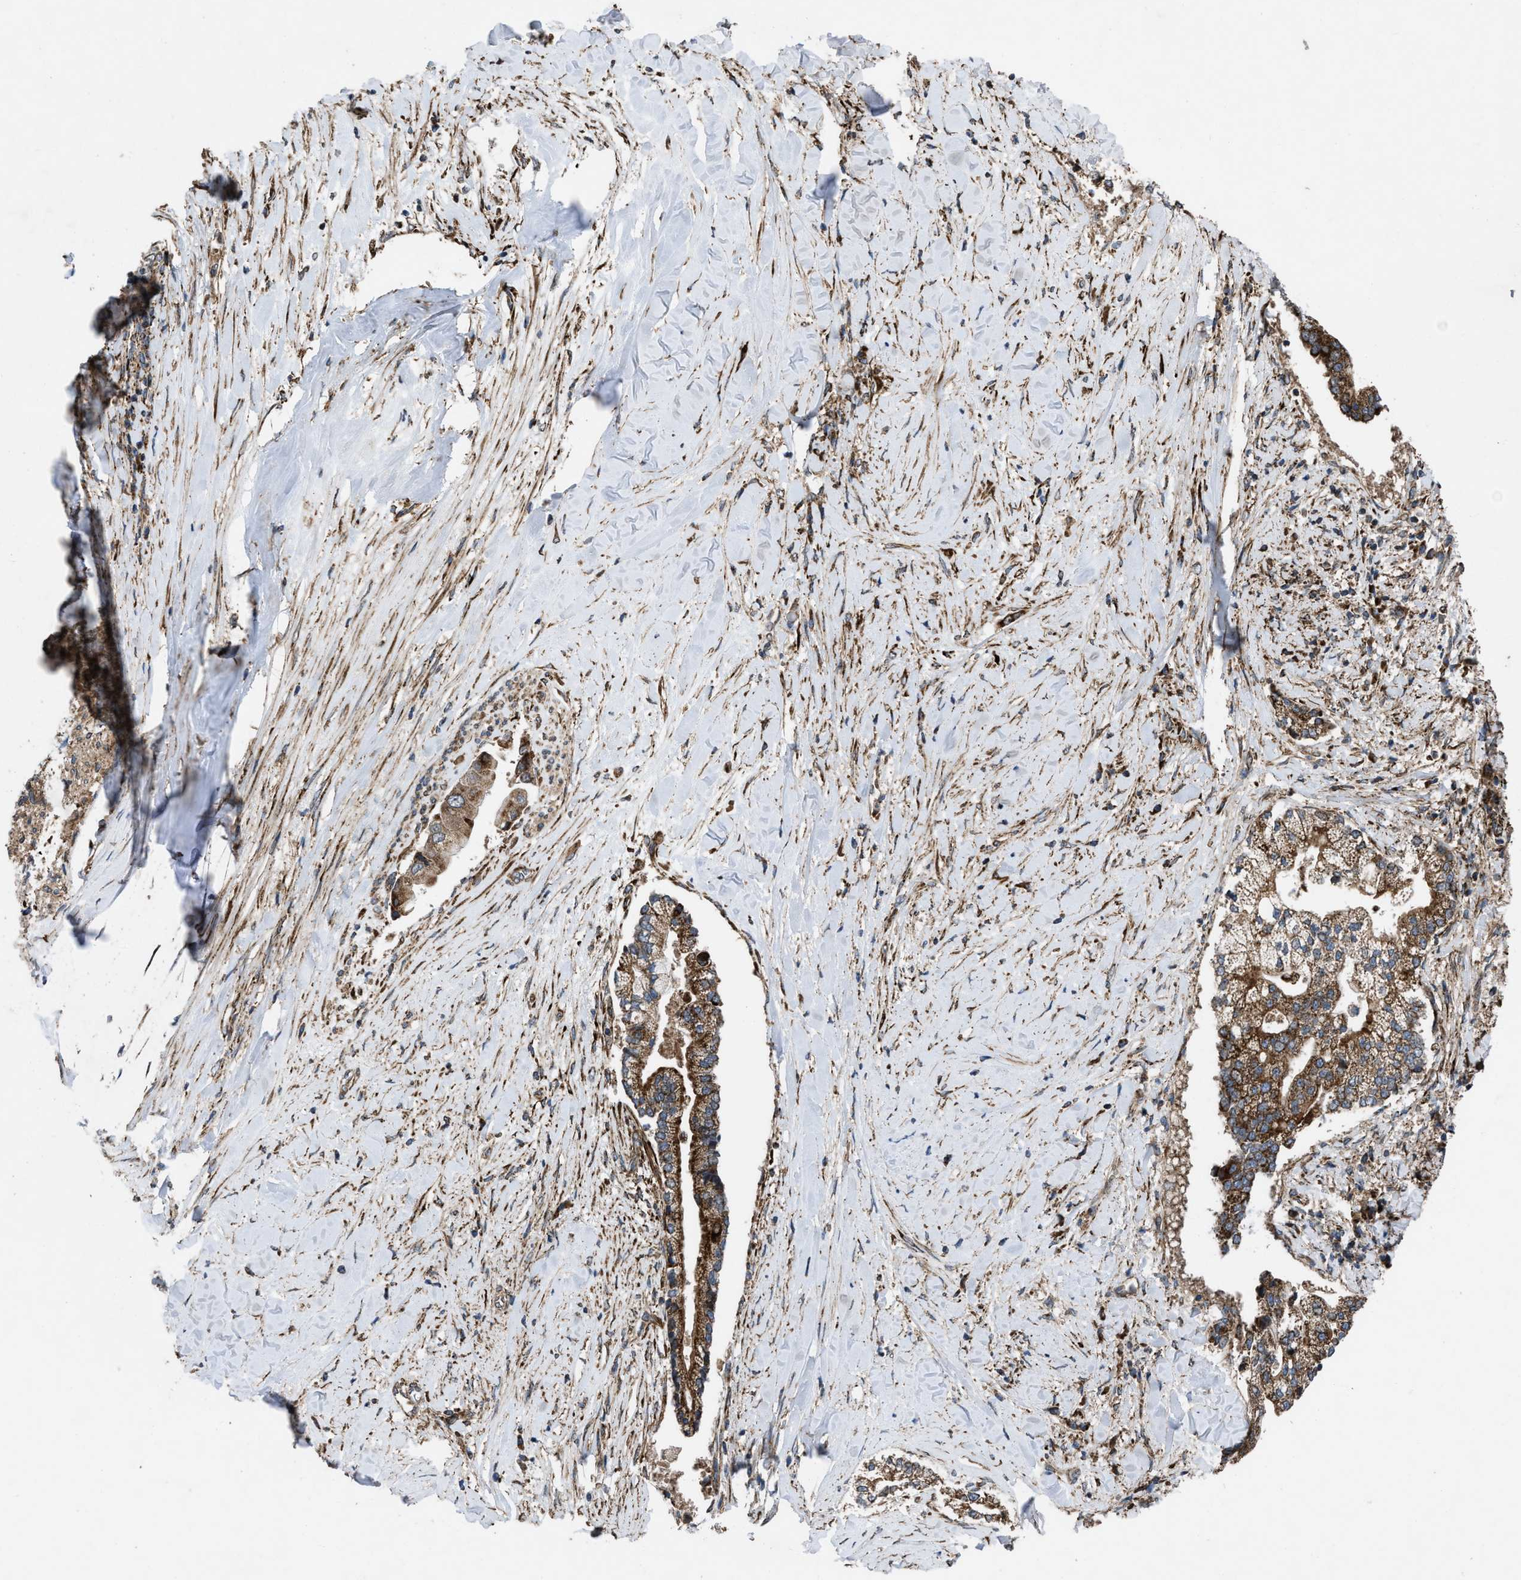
{"staining": {"intensity": "strong", "quantity": ">75%", "location": "cytoplasmic/membranous"}, "tissue": "liver cancer", "cell_type": "Tumor cells", "image_type": "cancer", "snomed": [{"axis": "morphology", "description": "Cholangiocarcinoma"}, {"axis": "topography", "description": "Liver"}], "caption": "Immunohistochemistry (IHC) (DAB (3,3'-diaminobenzidine)) staining of cholangiocarcinoma (liver) reveals strong cytoplasmic/membranous protein positivity in approximately >75% of tumor cells.", "gene": "PER3", "patient": {"sex": "male", "age": 50}}